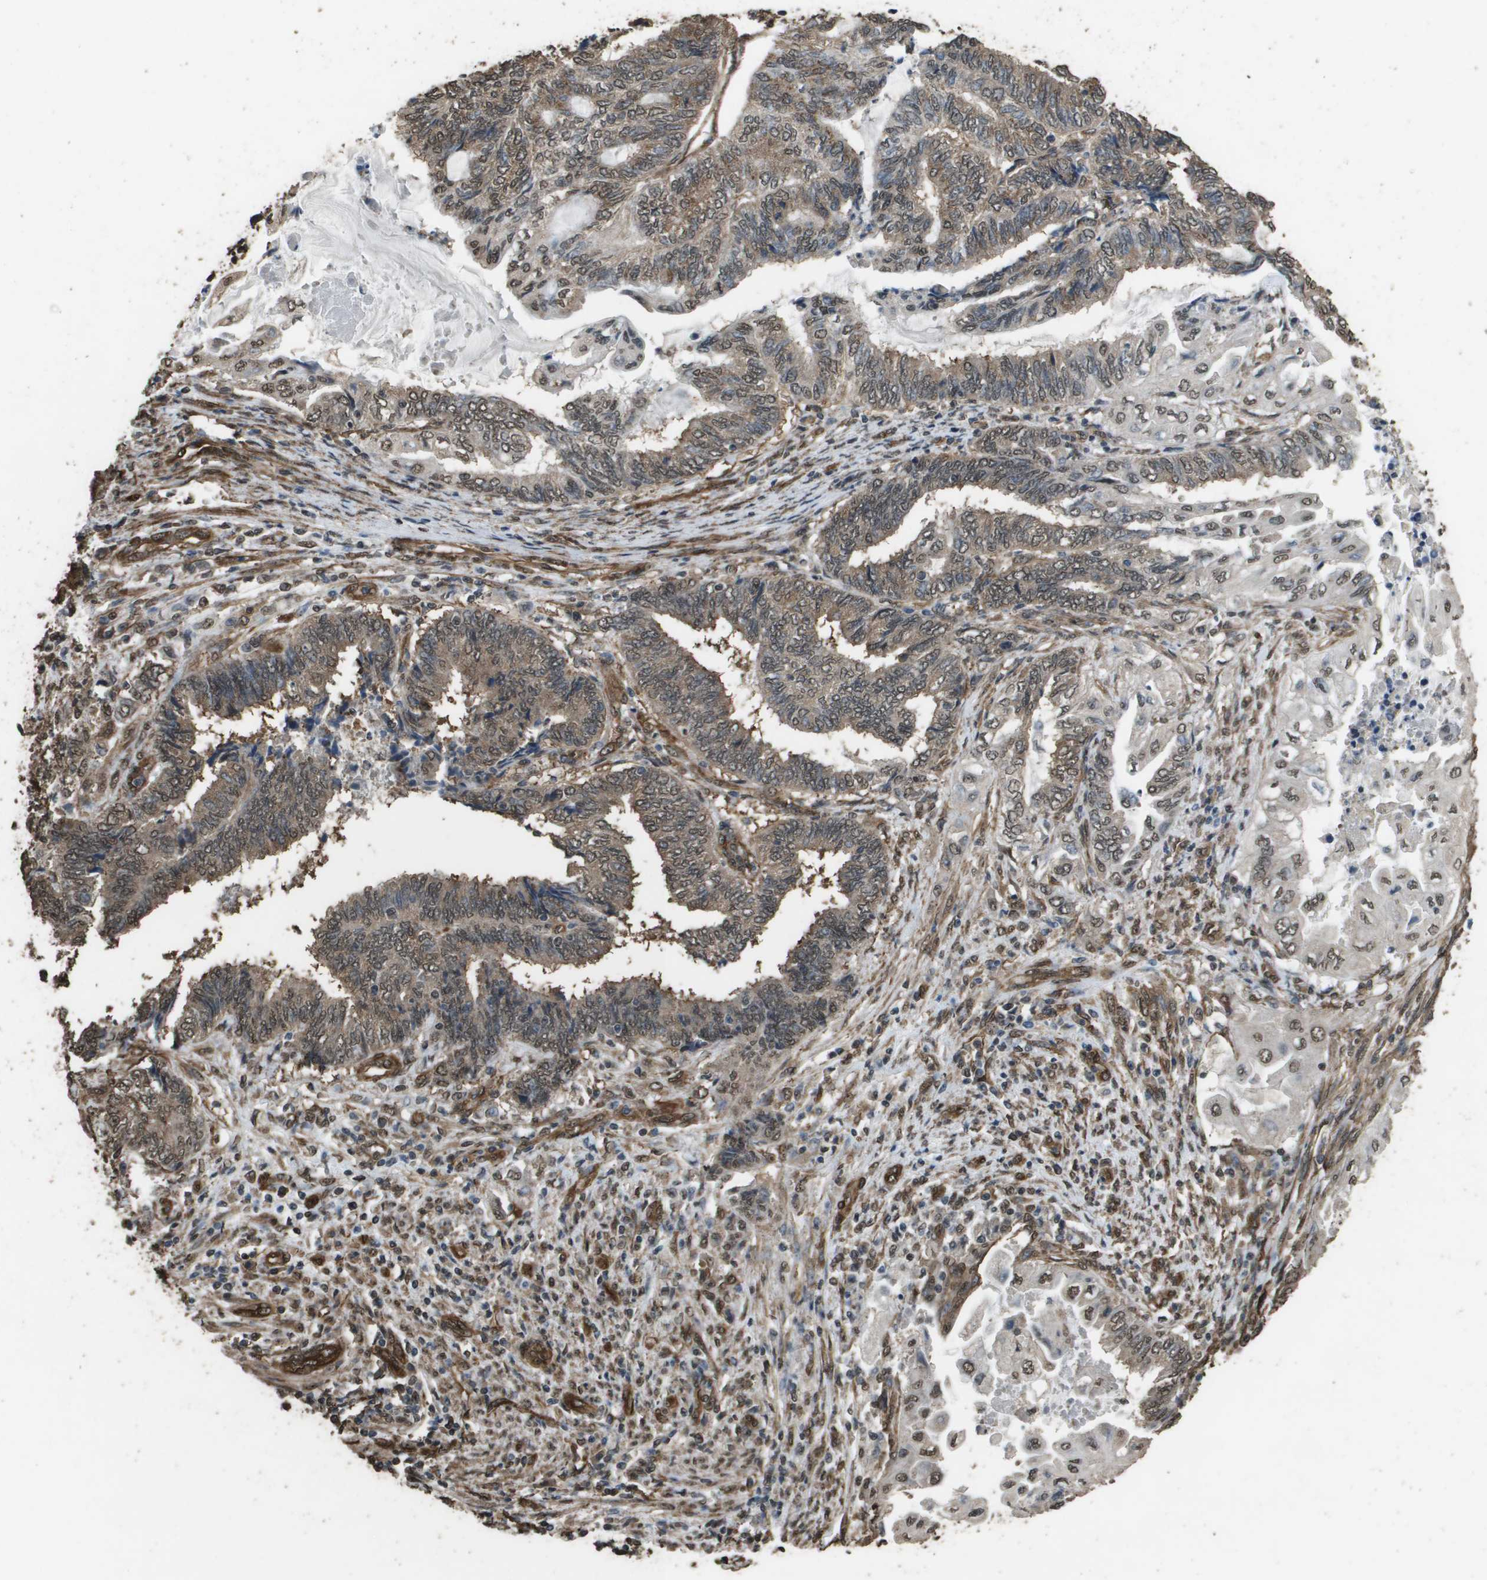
{"staining": {"intensity": "moderate", "quantity": ">75%", "location": "cytoplasmic/membranous,nuclear"}, "tissue": "endometrial cancer", "cell_type": "Tumor cells", "image_type": "cancer", "snomed": [{"axis": "morphology", "description": "Adenocarcinoma, NOS"}, {"axis": "topography", "description": "Uterus"}, {"axis": "topography", "description": "Endometrium"}], "caption": "Endometrial adenocarcinoma stained for a protein (brown) displays moderate cytoplasmic/membranous and nuclear positive expression in about >75% of tumor cells.", "gene": "AAMP", "patient": {"sex": "female", "age": 70}}